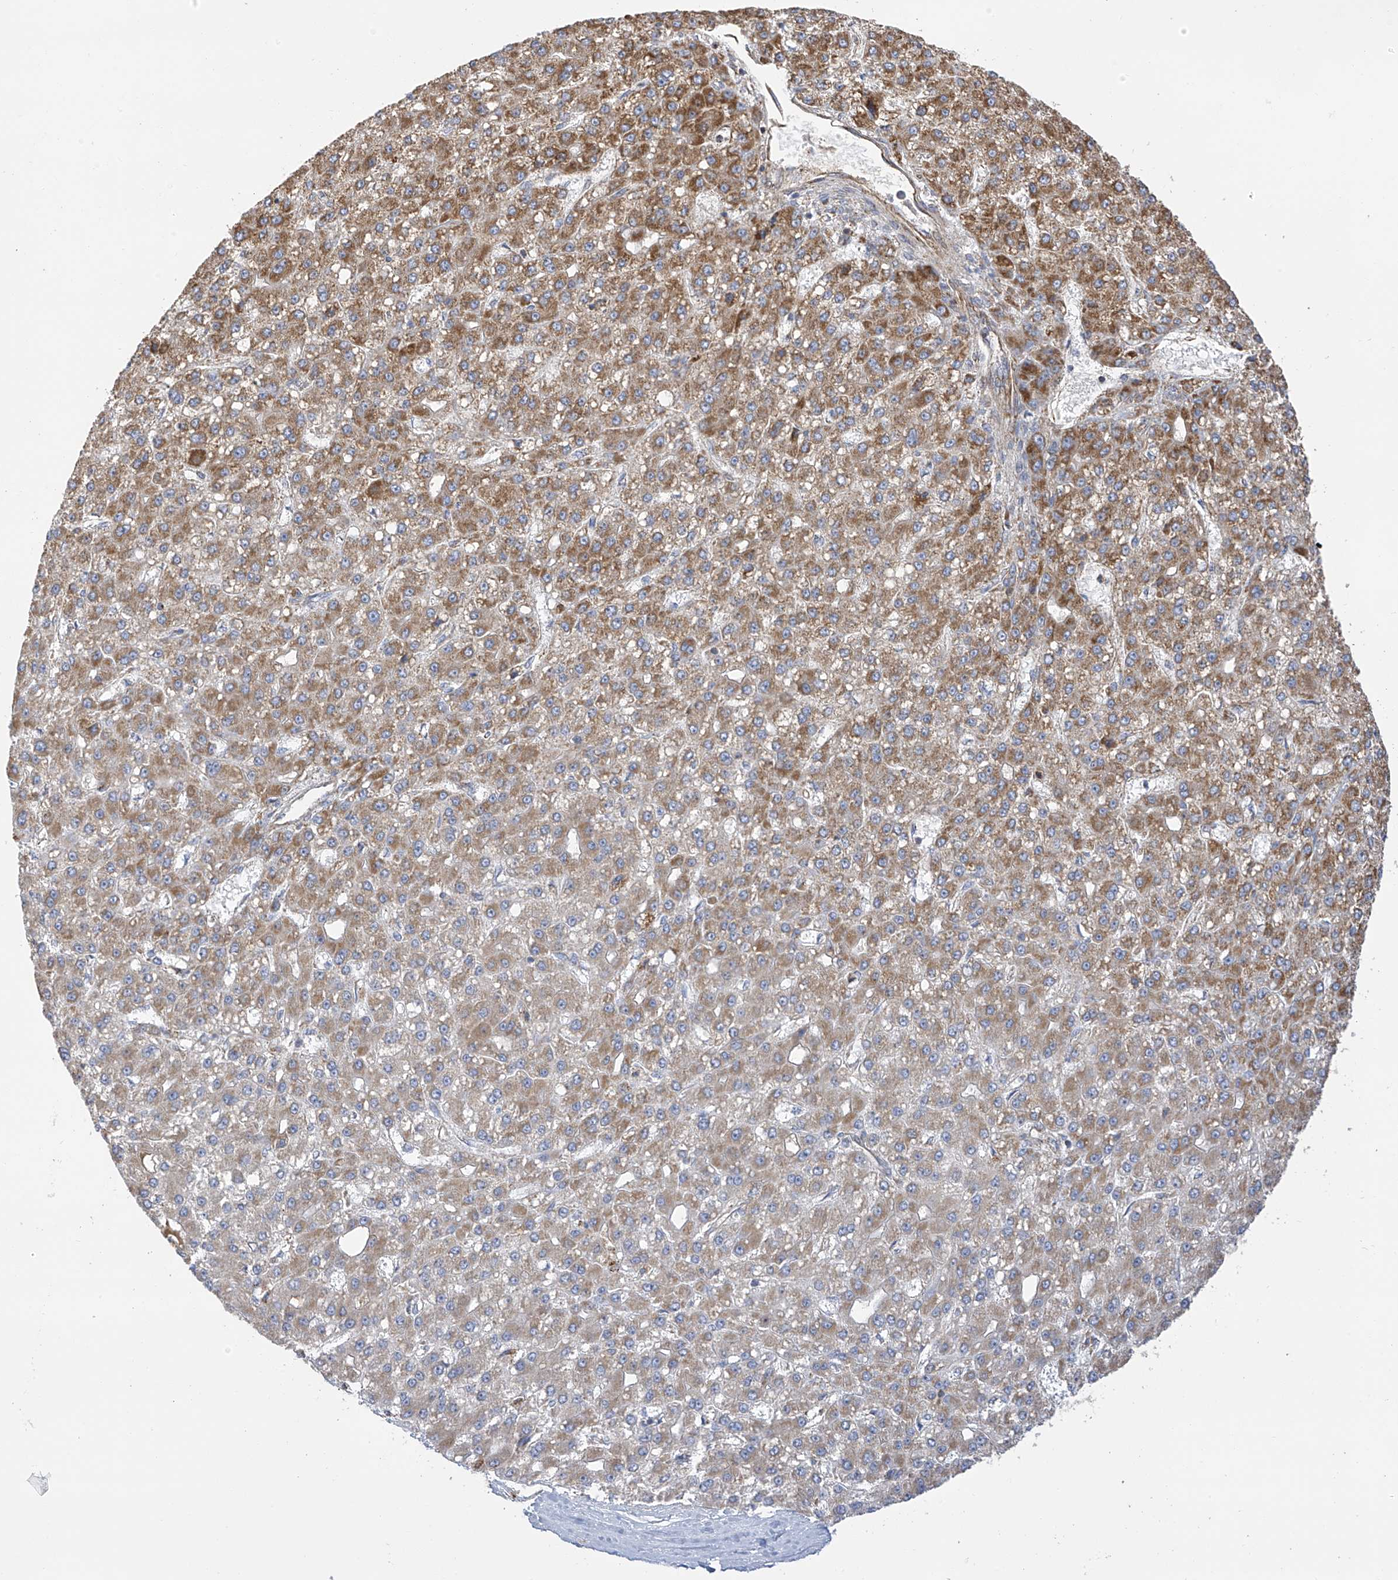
{"staining": {"intensity": "moderate", "quantity": "25%-75%", "location": "cytoplasmic/membranous"}, "tissue": "liver cancer", "cell_type": "Tumor cells", "image_type": "cancer", "snomed": [{"axis": "morphology", "description": "Carcinoma, Hepatocellular, NOS"}, {"axis": "topography", "description": "Liver"}], "caption": "Protein expression analysis of liver hepatocellular carcinoma exhibits moderate cytoplasmic/membranous staining in approximately 25%-75% of tumor cells. (DAB = brown stain, brightfield microscopy at high magnification).", "gene": "ITM2B", "patient": {"sex": "male", "age": 67}}